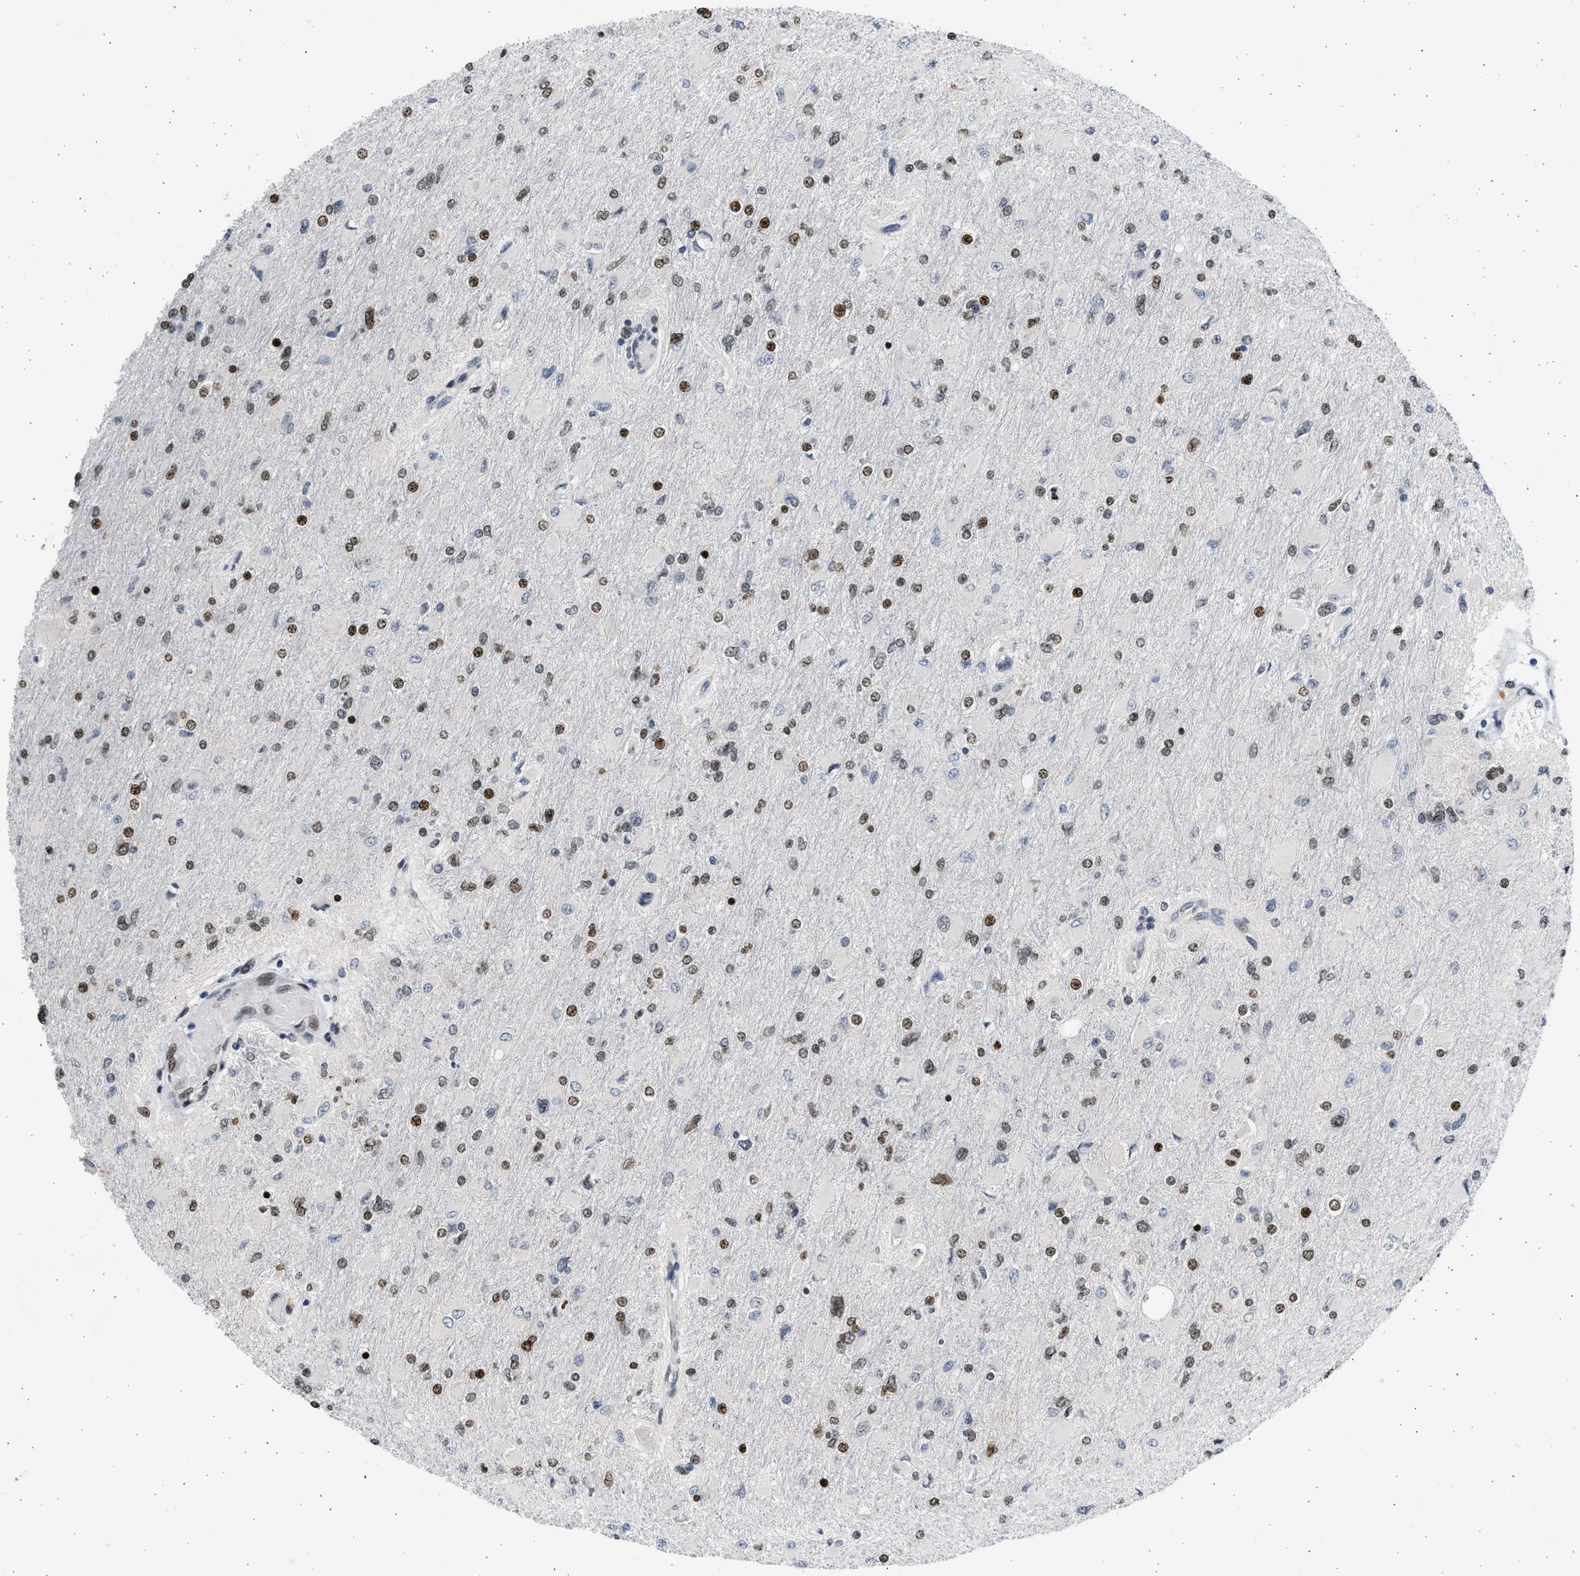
{"staining": {"intensity": "moderate", "quantity": ">75%", "location": "nuclear"}, "tissue": "glioma", "cell_type": "Tumor cells", "image_type": "cancer", "snomed": [{"axis": "morphology", "description": "Glioma, malignant, High grade"}, {"axis": "topography", "description": "Cerebral cortex"}], "caption": "Brown immunohistochemical staining in human glioma reveals moderate nuclear positivity in approximately >75% of tumor cells.", "gene": "HMGN3", "patient": {"sex": "female", "age": 36}}